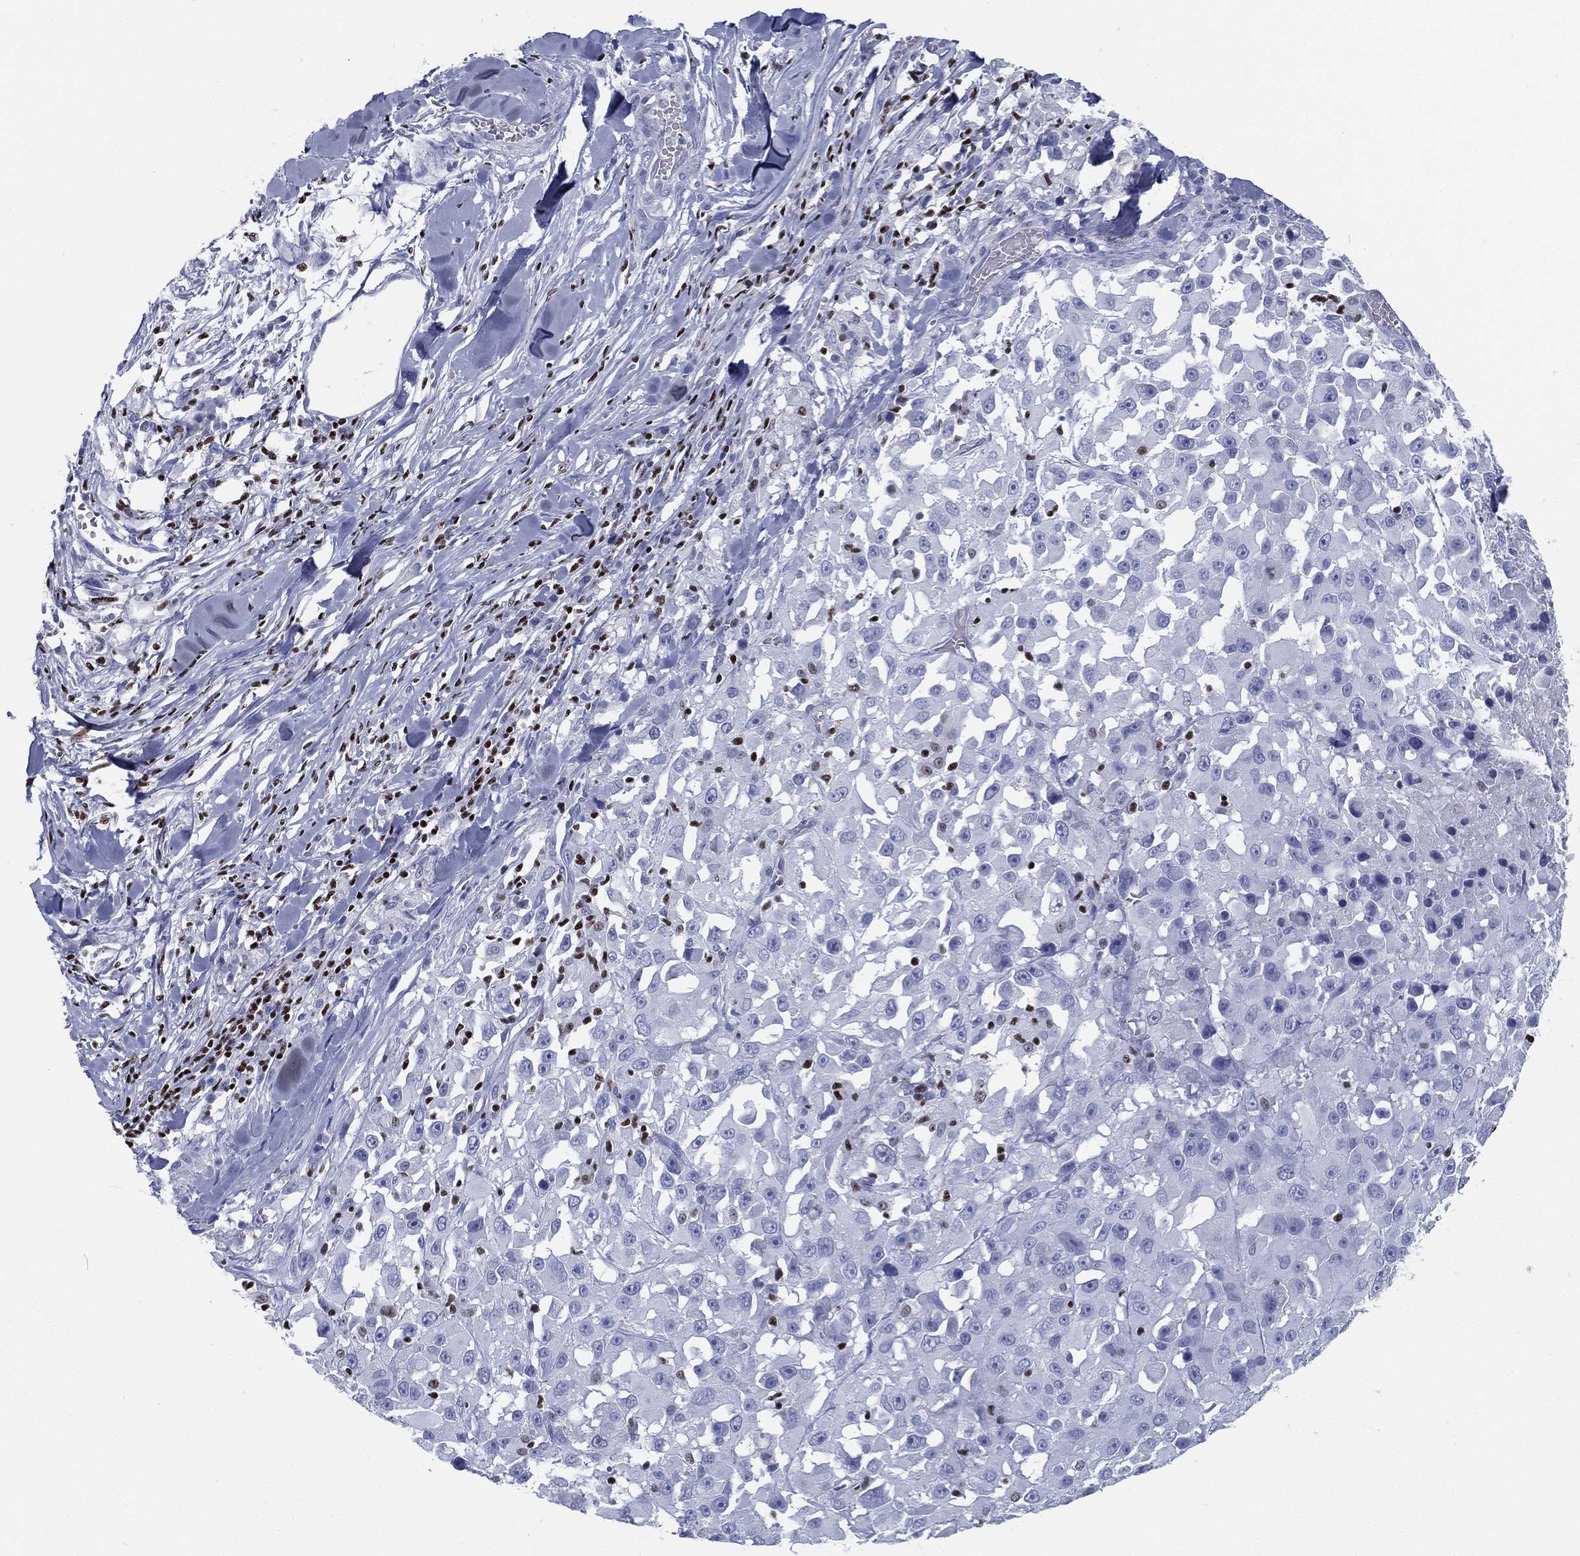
{"staining": {"intensity": "negative", "quantity": "none", "location": "none"}, "tissue": "melanoma", "cell_type": "Tumor cells", "image_type": "cancer", "snomed": [{"axis": "morphology", "description": "Malignant melanoma, Metastatic site"}, {"axis": "topography", "description": "Lymph node"}], "caption": "Tumor cells show no significant protein staining in melanoma. Brightfield microscopy of immunohistochemistry stained with DAB (brown) and hematoxylin (blue), captured at high magnification.", "gene": "PYHIN1", "patient": {"sex": "male", "age": 50}}